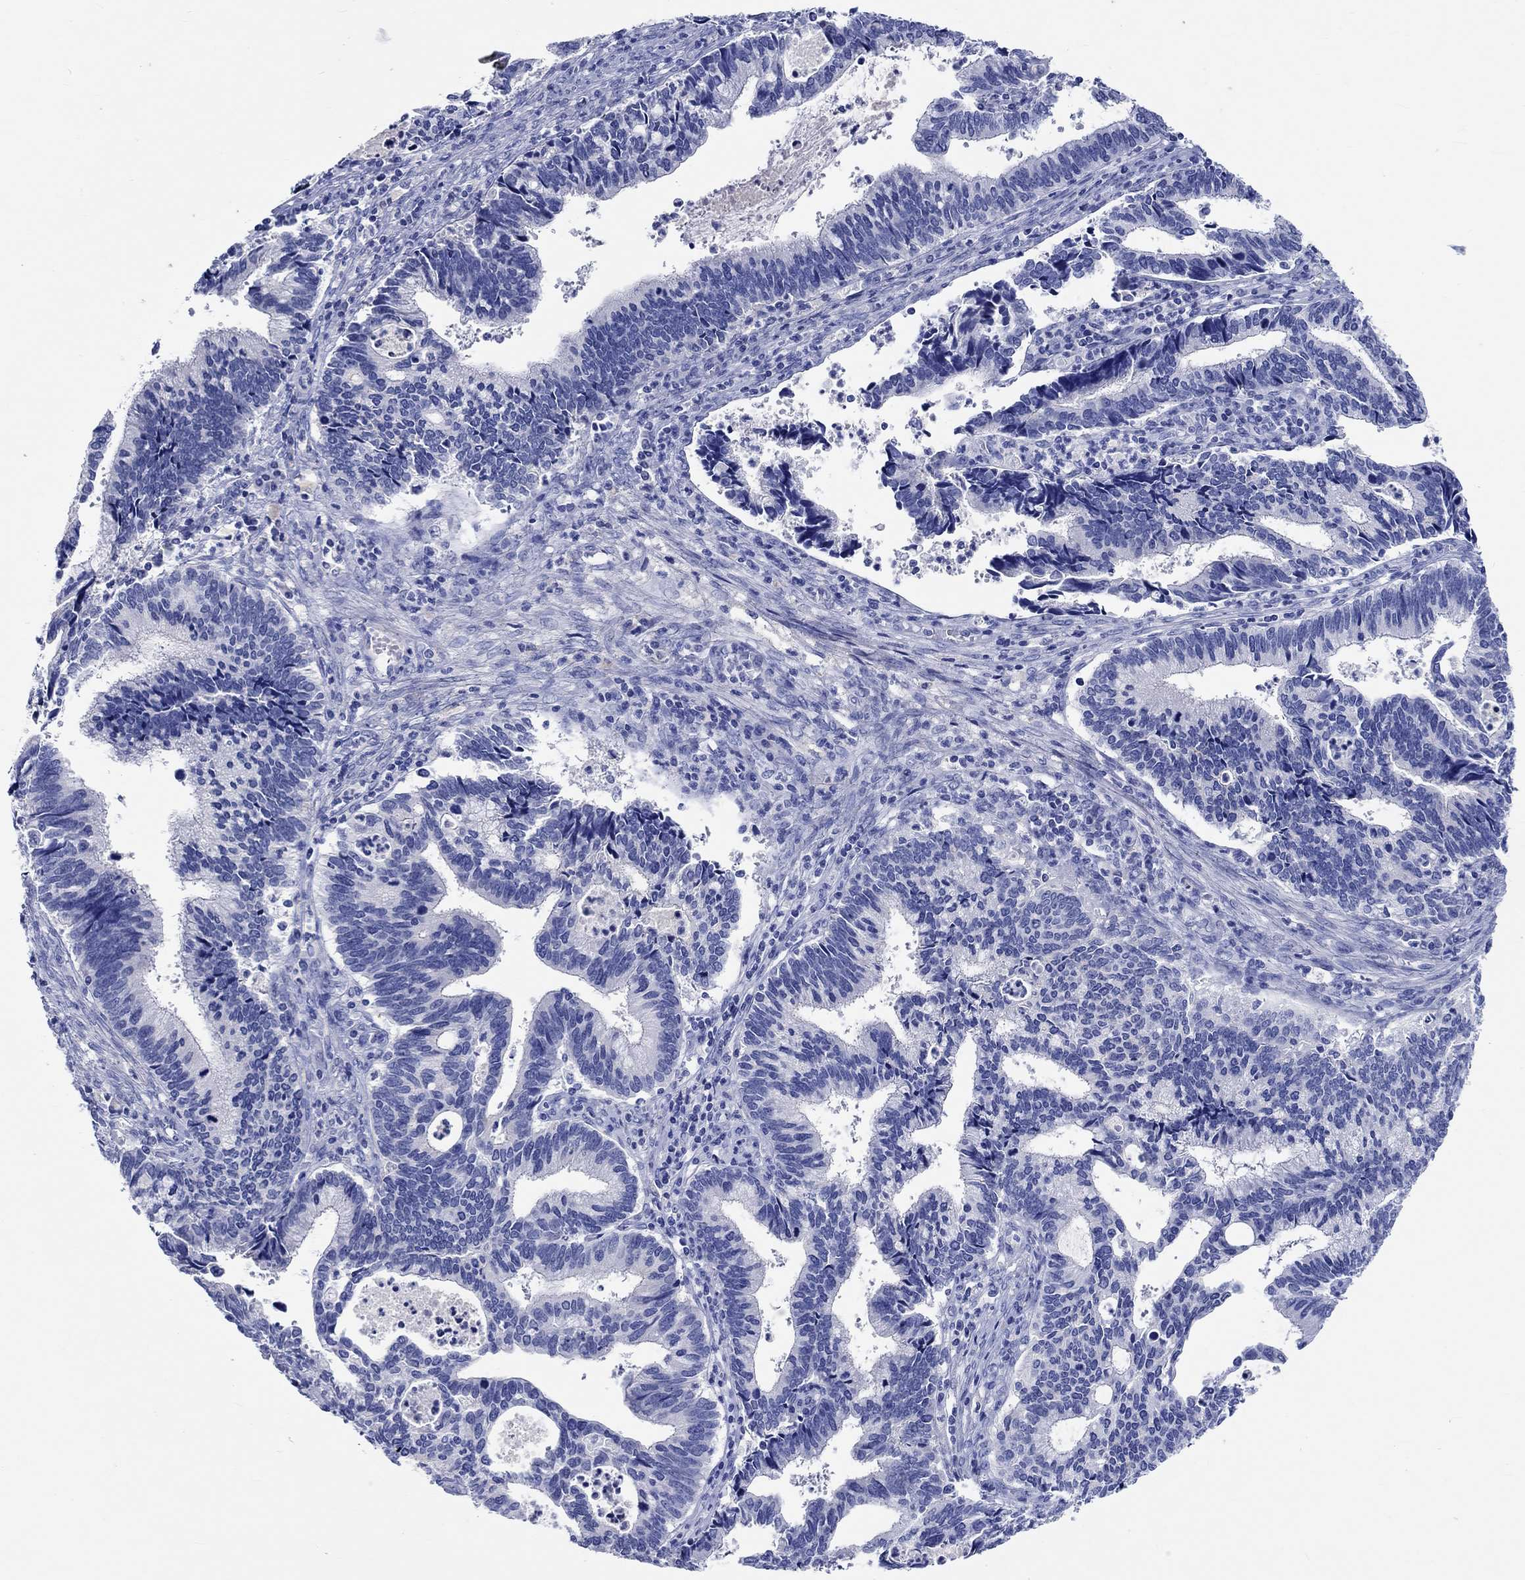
{"staining": {"intensity": "negative", "quantity": "none", "location": "none"}, "tissue": "cervical cancer", "cell_type": "Tumor cells", "image_type": "cancer", "snomed": [{"axis": "morphology", "description": "Adenocarcinoma, NOS"}, {"axis": "topography", "description": "Cervix"}], "caption": "Image shows no protein staining in tumor cells of cervical cancer (adenocarcinoma) tissue.", "gene": "SHISA4", "patient": {"sex": "female", "age": 42}}